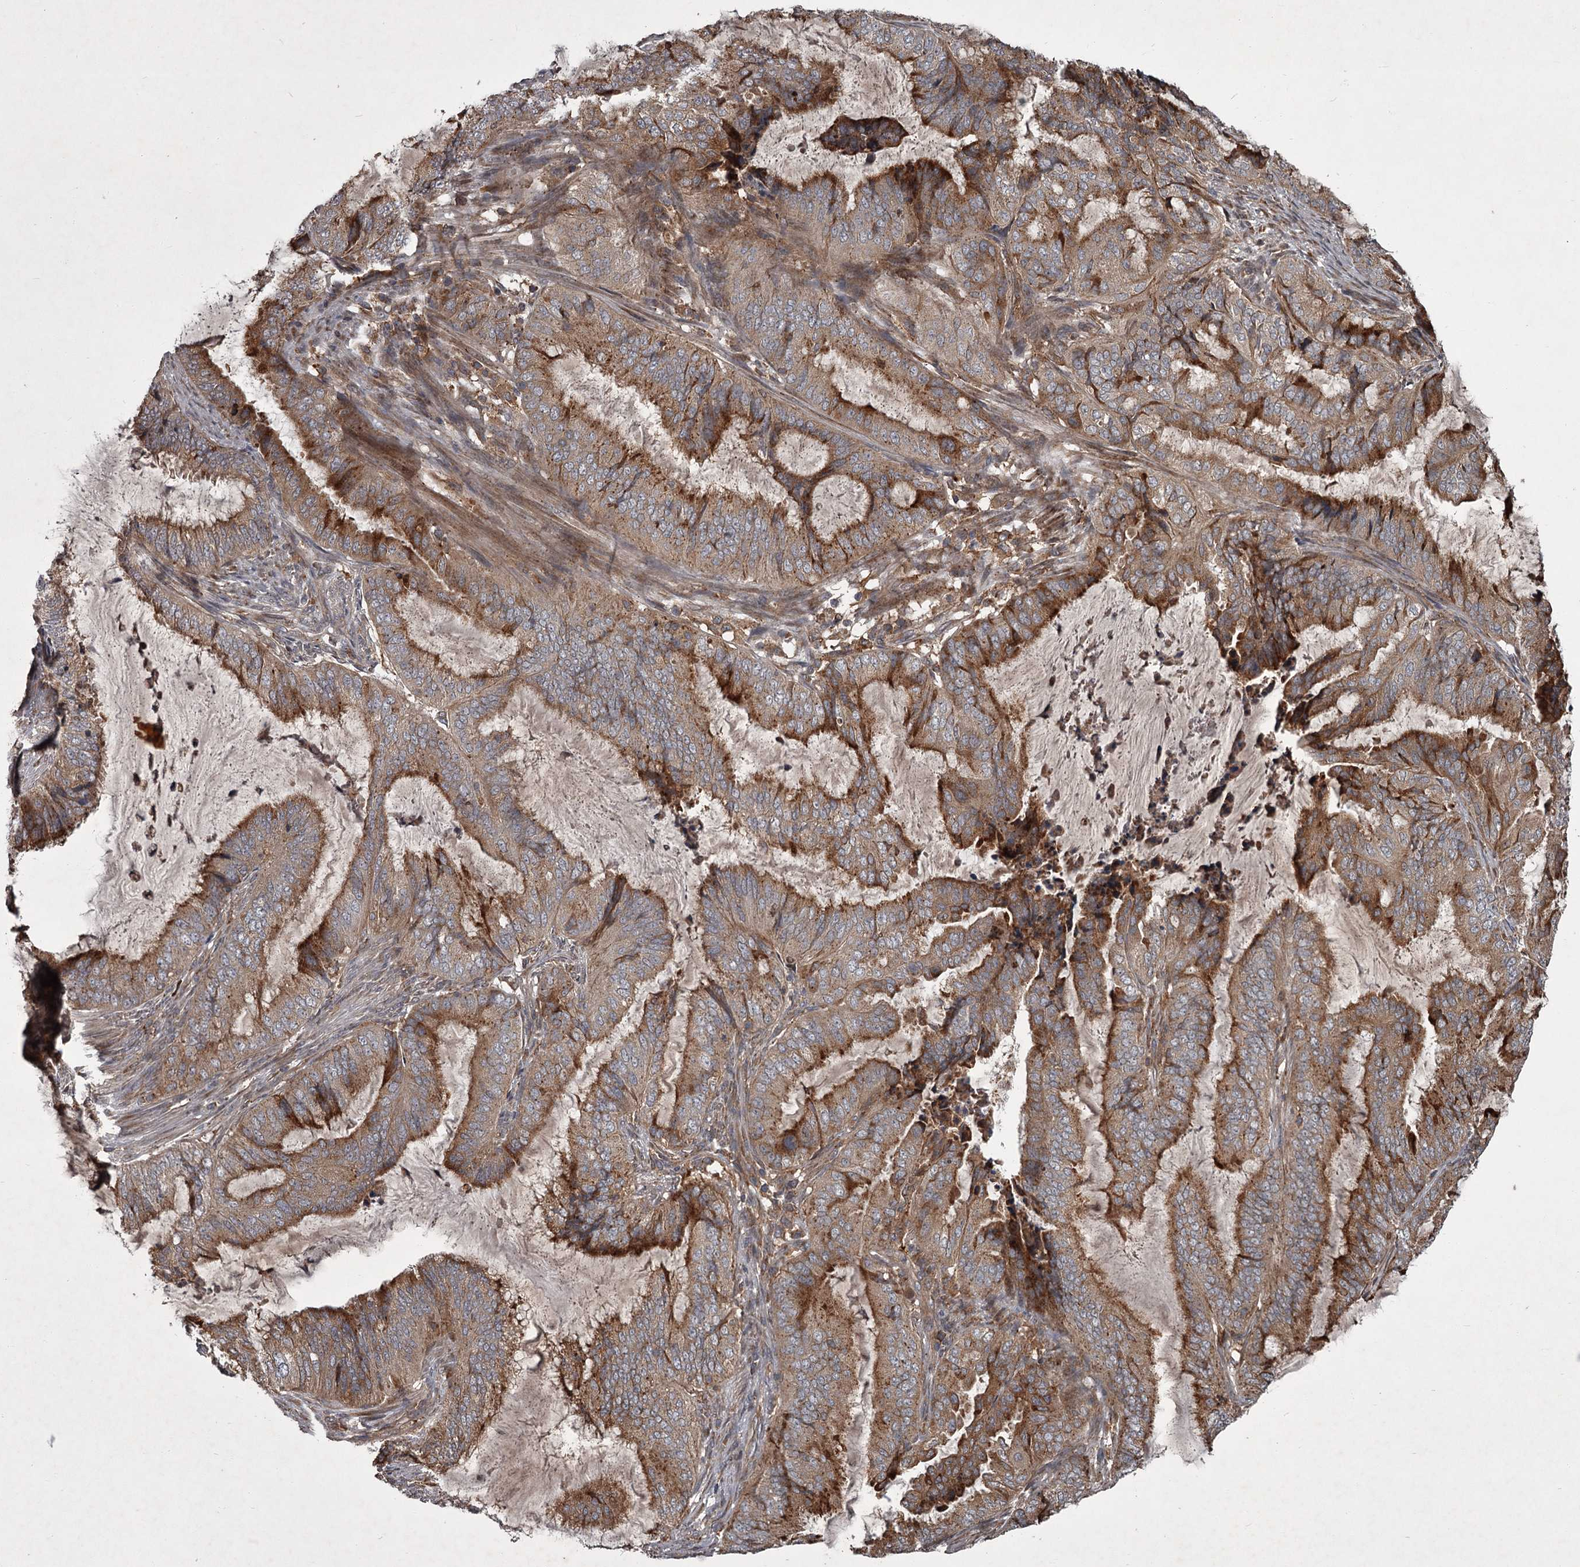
{"staining": {"intensity": "moderate", "quantity": ">75%", "location": "cytoplasmic/membranous"}, "tissue": "endometrial cancer", "cell_type": "Tumor cells", "image_type": "cancer", "snomed": [{"axis": "morphology", "description": "Adenocarcinoma, NOS"}, {"axis": "topography", "description": "Endometrium"}], "caption": "A high-resolution micrograph shows IHC staining of endometrial adenocarcinoma, which displays moderate cytoplasmic/membranous staining in approximately >75% of tumor cells.", "gene": "UNC93B1", "patient": {"sex": "female", "age": 51}}